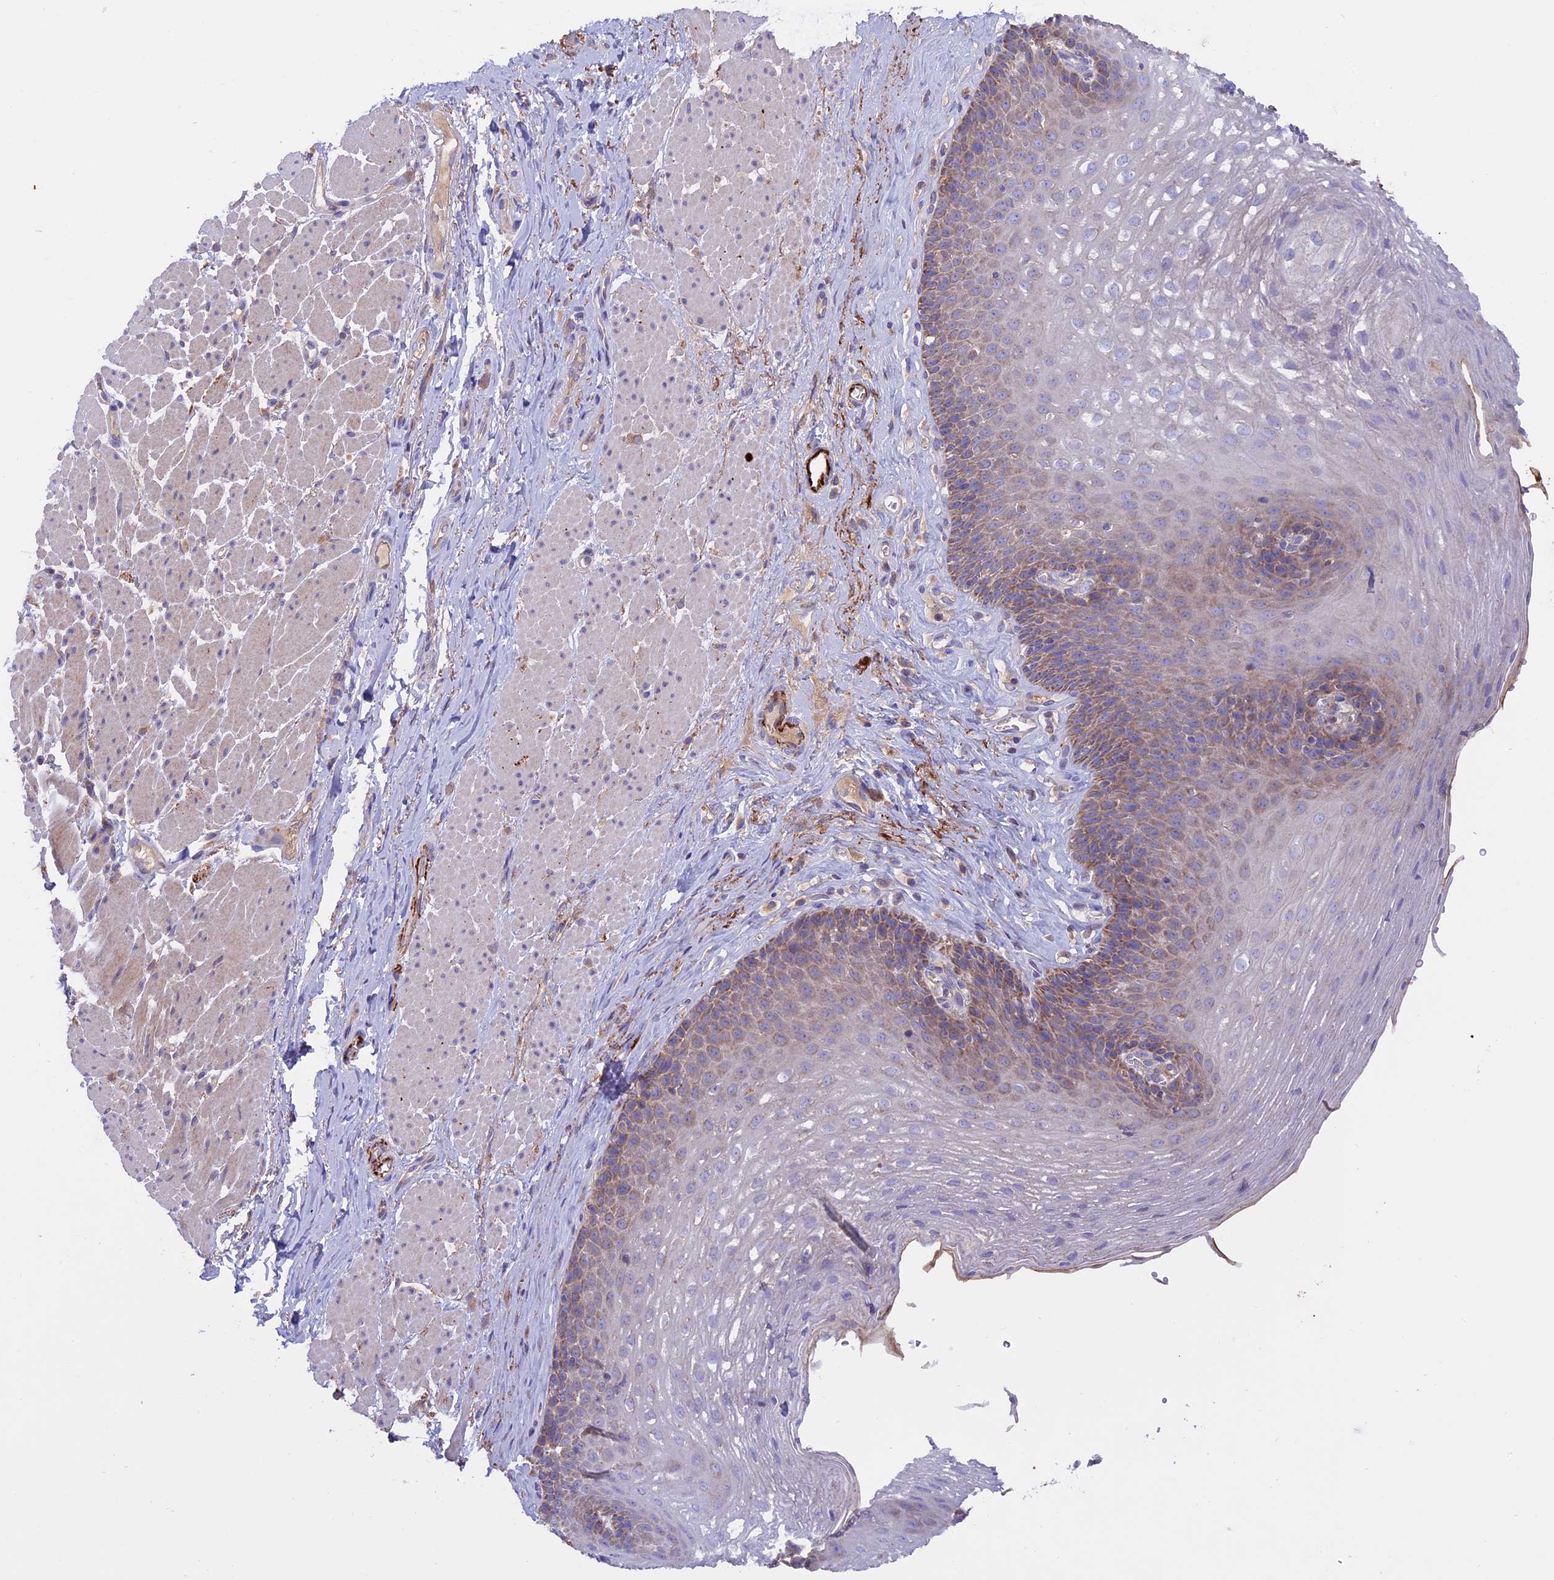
{"staining": {"intensity": "weak", "quantity": "25%-75%", "location": "cytoplasmic/membranous"}, "tissue": "esophagus", "cell_type": "Squamous epithelial cells", "image_type": "normal", "snomed": [{"axis": "morphology", "description": "Normal tissue, NOS"}, {"axis": "topography", "description": "Esophagus"}], "caption": "Immunohistochemistry photomicrograph of benign esophagus stained for a protein (brown), which displays low levels of weak cytoplasmic/membranous staining in about 25%-75% of squamous epithelial cells.", "gene": "PTPN9", "patient": {"sex": "female", "age": 66}}